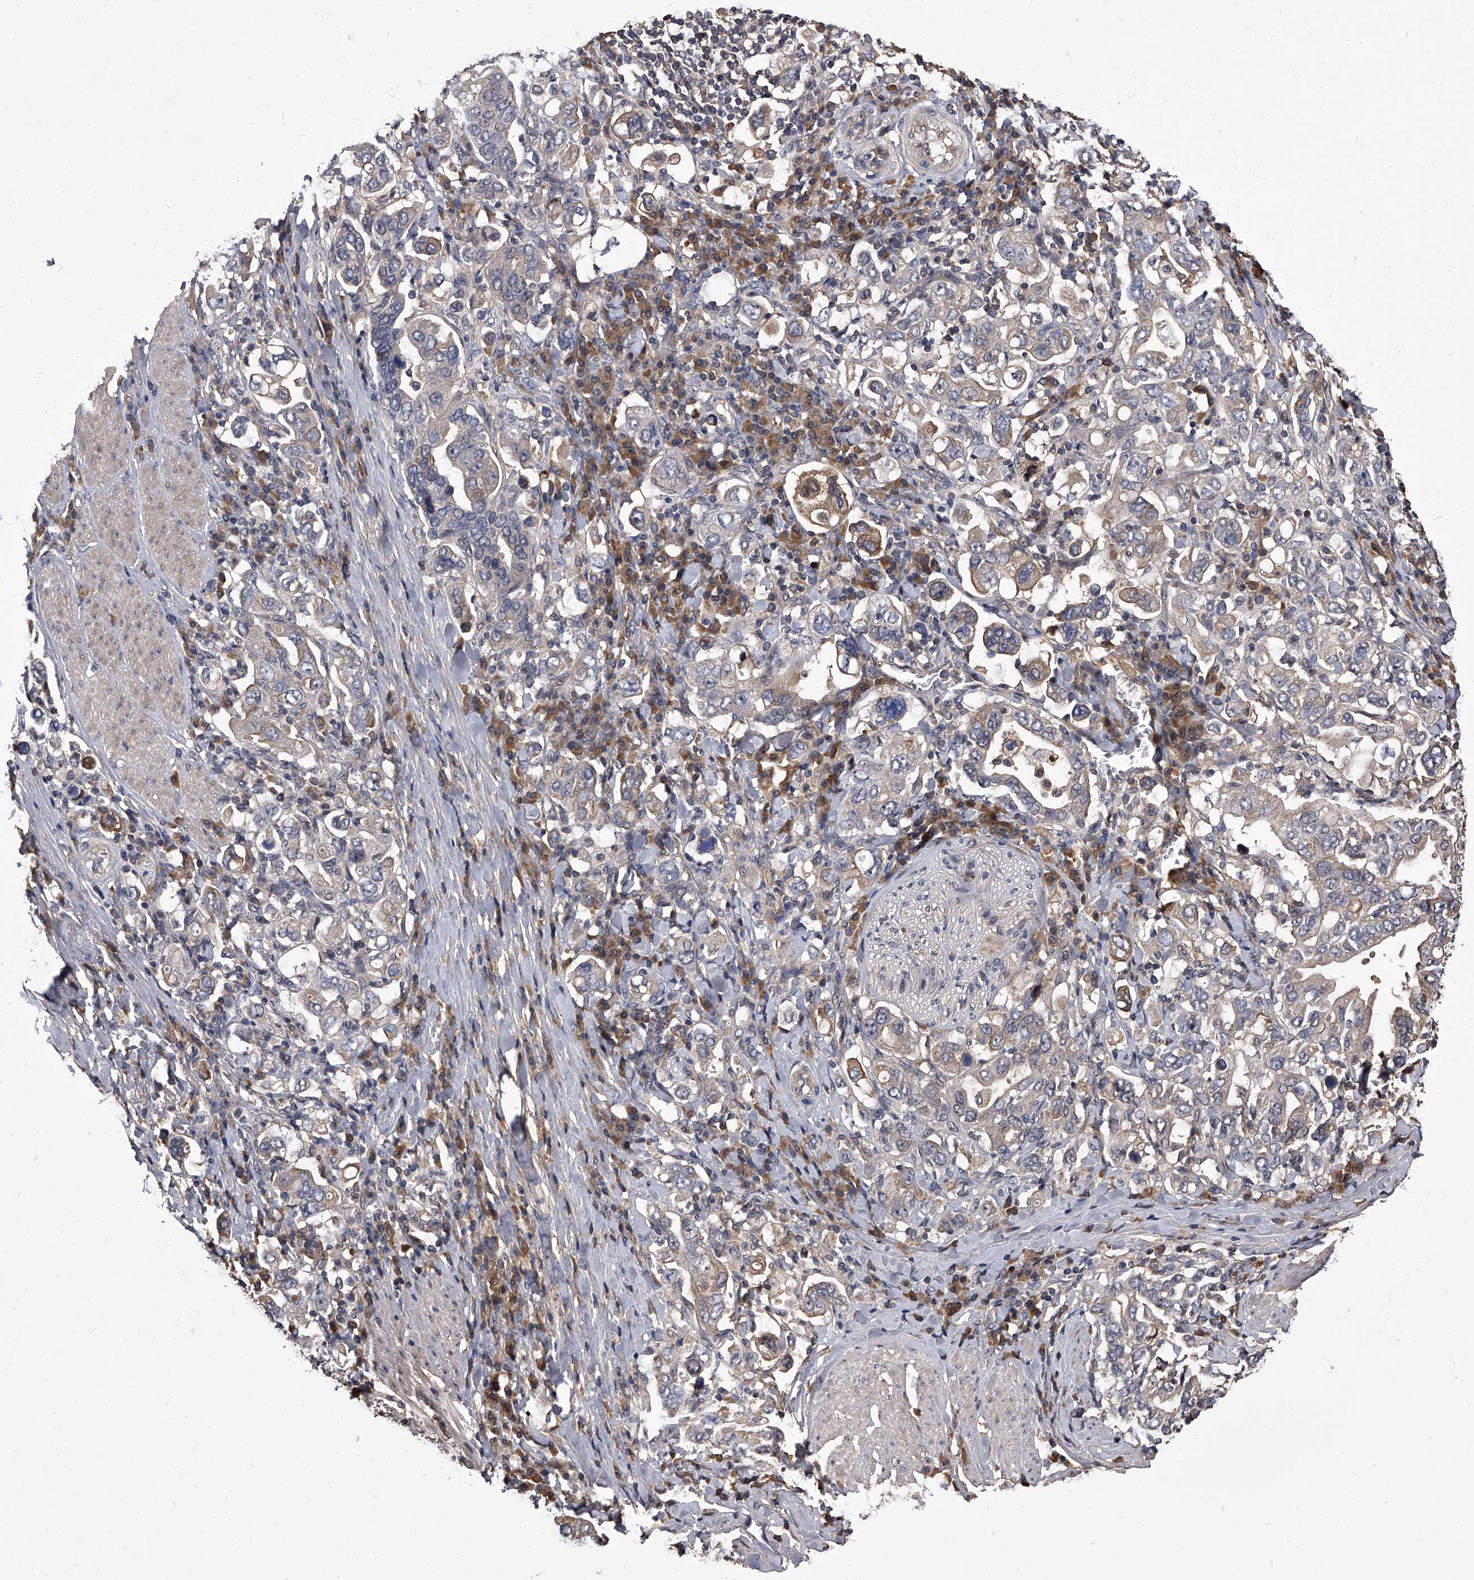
{"staining": {"intensity": "weak", "quantity": "<25%", "location": "cytoplasmic/membranous"}, "tissue": "stomach cancer", "cell_type": "Tumor cells", "image_type": "cancer", "snomed": [{"axis": "morphology", "description": "Adenocarcinoma, NOS"}, {"axis": "topography", "description": "Stomach, upper"}], "caption": "This is a micrograph of immunohistochemistry (IHC) staining of adenocarcinoma (stomach), which shows no staining in tumor cells. (DAB immunohistochemistry visualized using brightfield microscopy, high magnification).", "gene": "SLC18B1", "patient": {"sex": "male", "age": 62}}